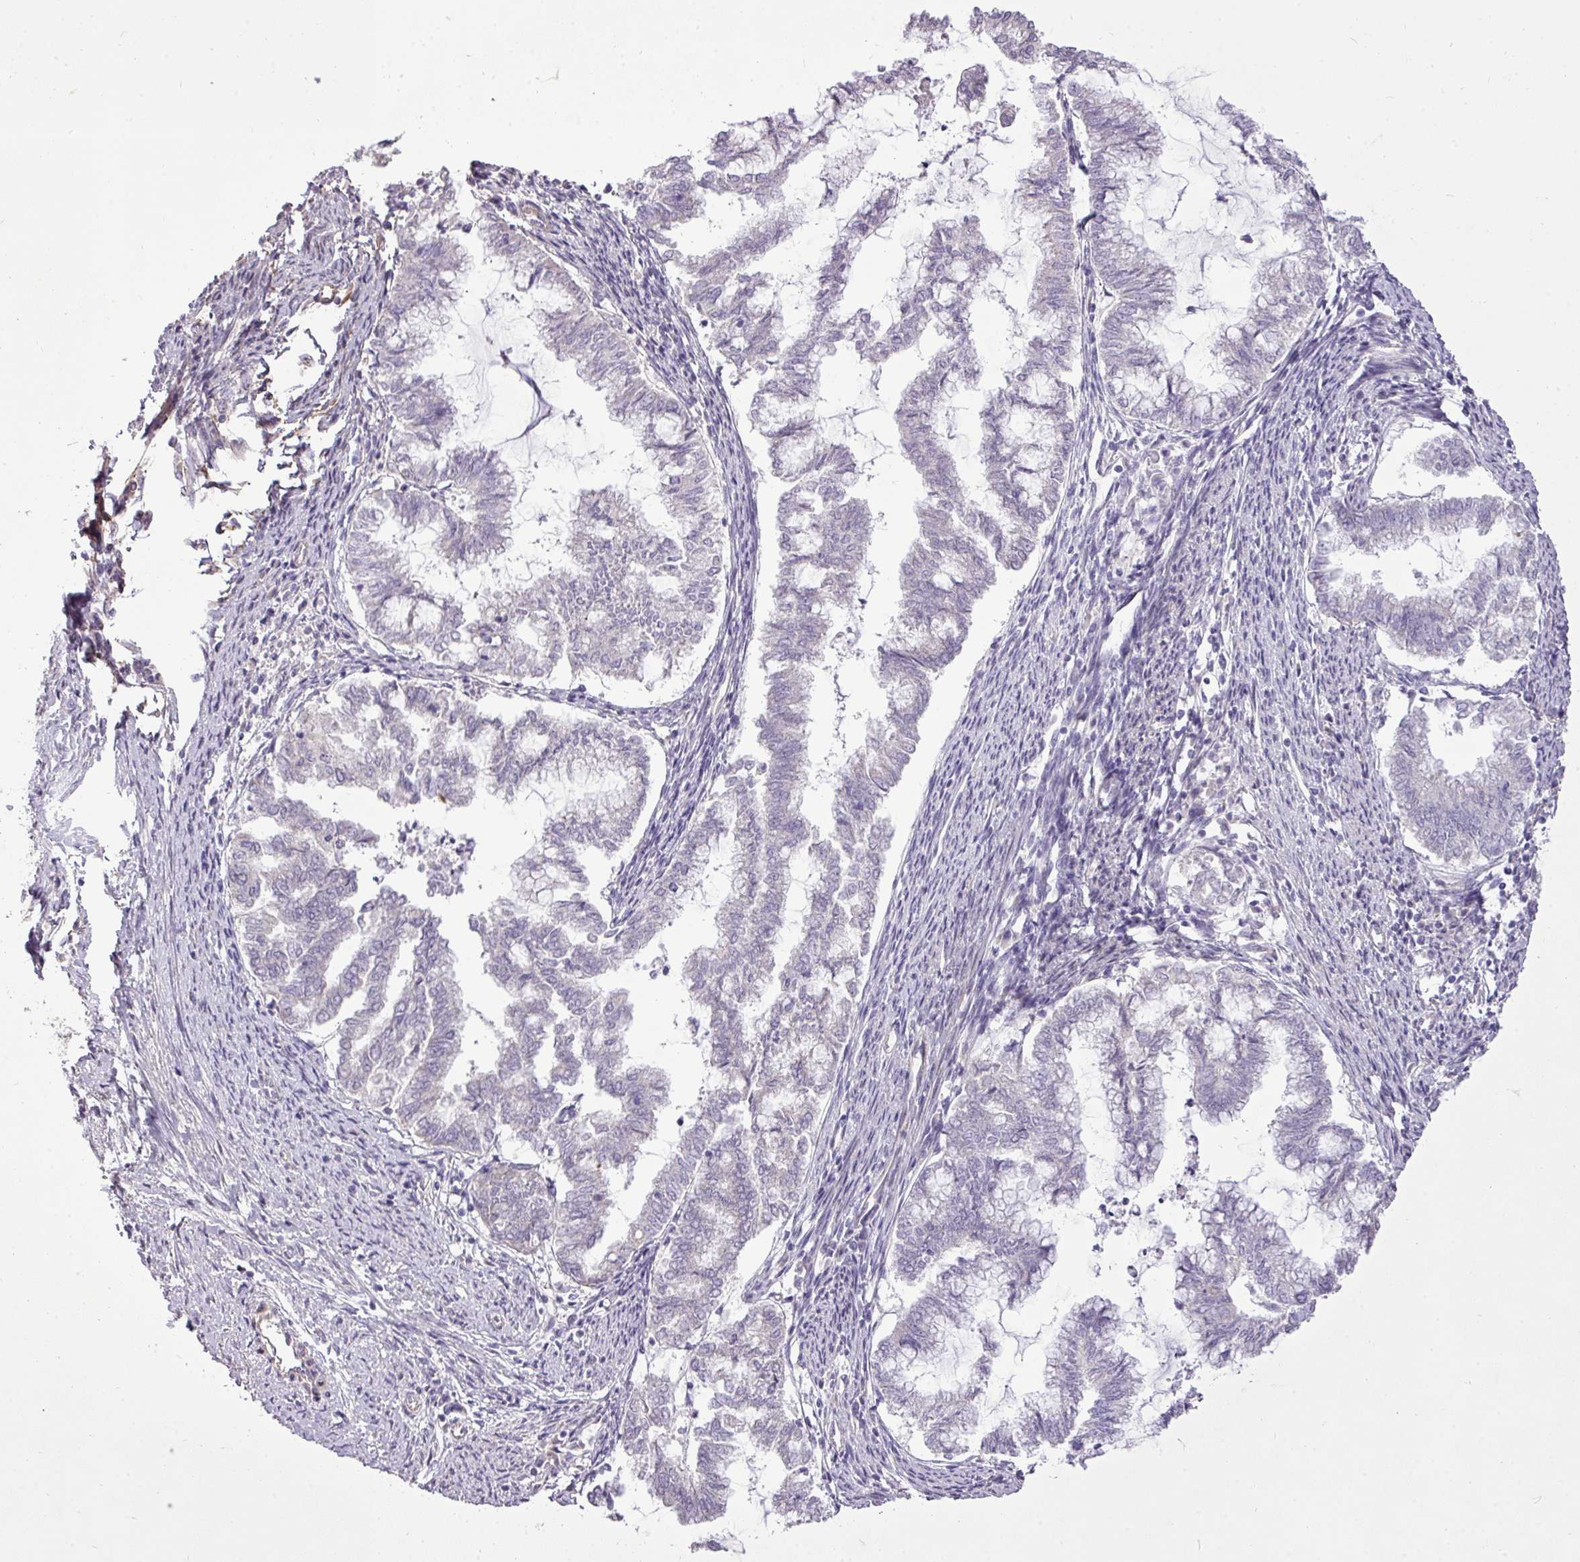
{"staining": {"intensity": "negative", "quantity": "none", "location": "none"}, "tissue": "endometrial cancer", "cell_type": "Tumor cells", "image_type": "cancer", "snomed": [{"axis": "morphology", "description": "Adenocarcinoma, NOS"}, {"axis": "topography", "description": "Endometrium"}], "caption": "Immunohistochemistry of human adenocarcinoma (endometrial) shows no positivity in tumor cells. Nuclei are stained in blue.", "gene": "PDRG1", "patient": {"sex": "female", "age": 79}}